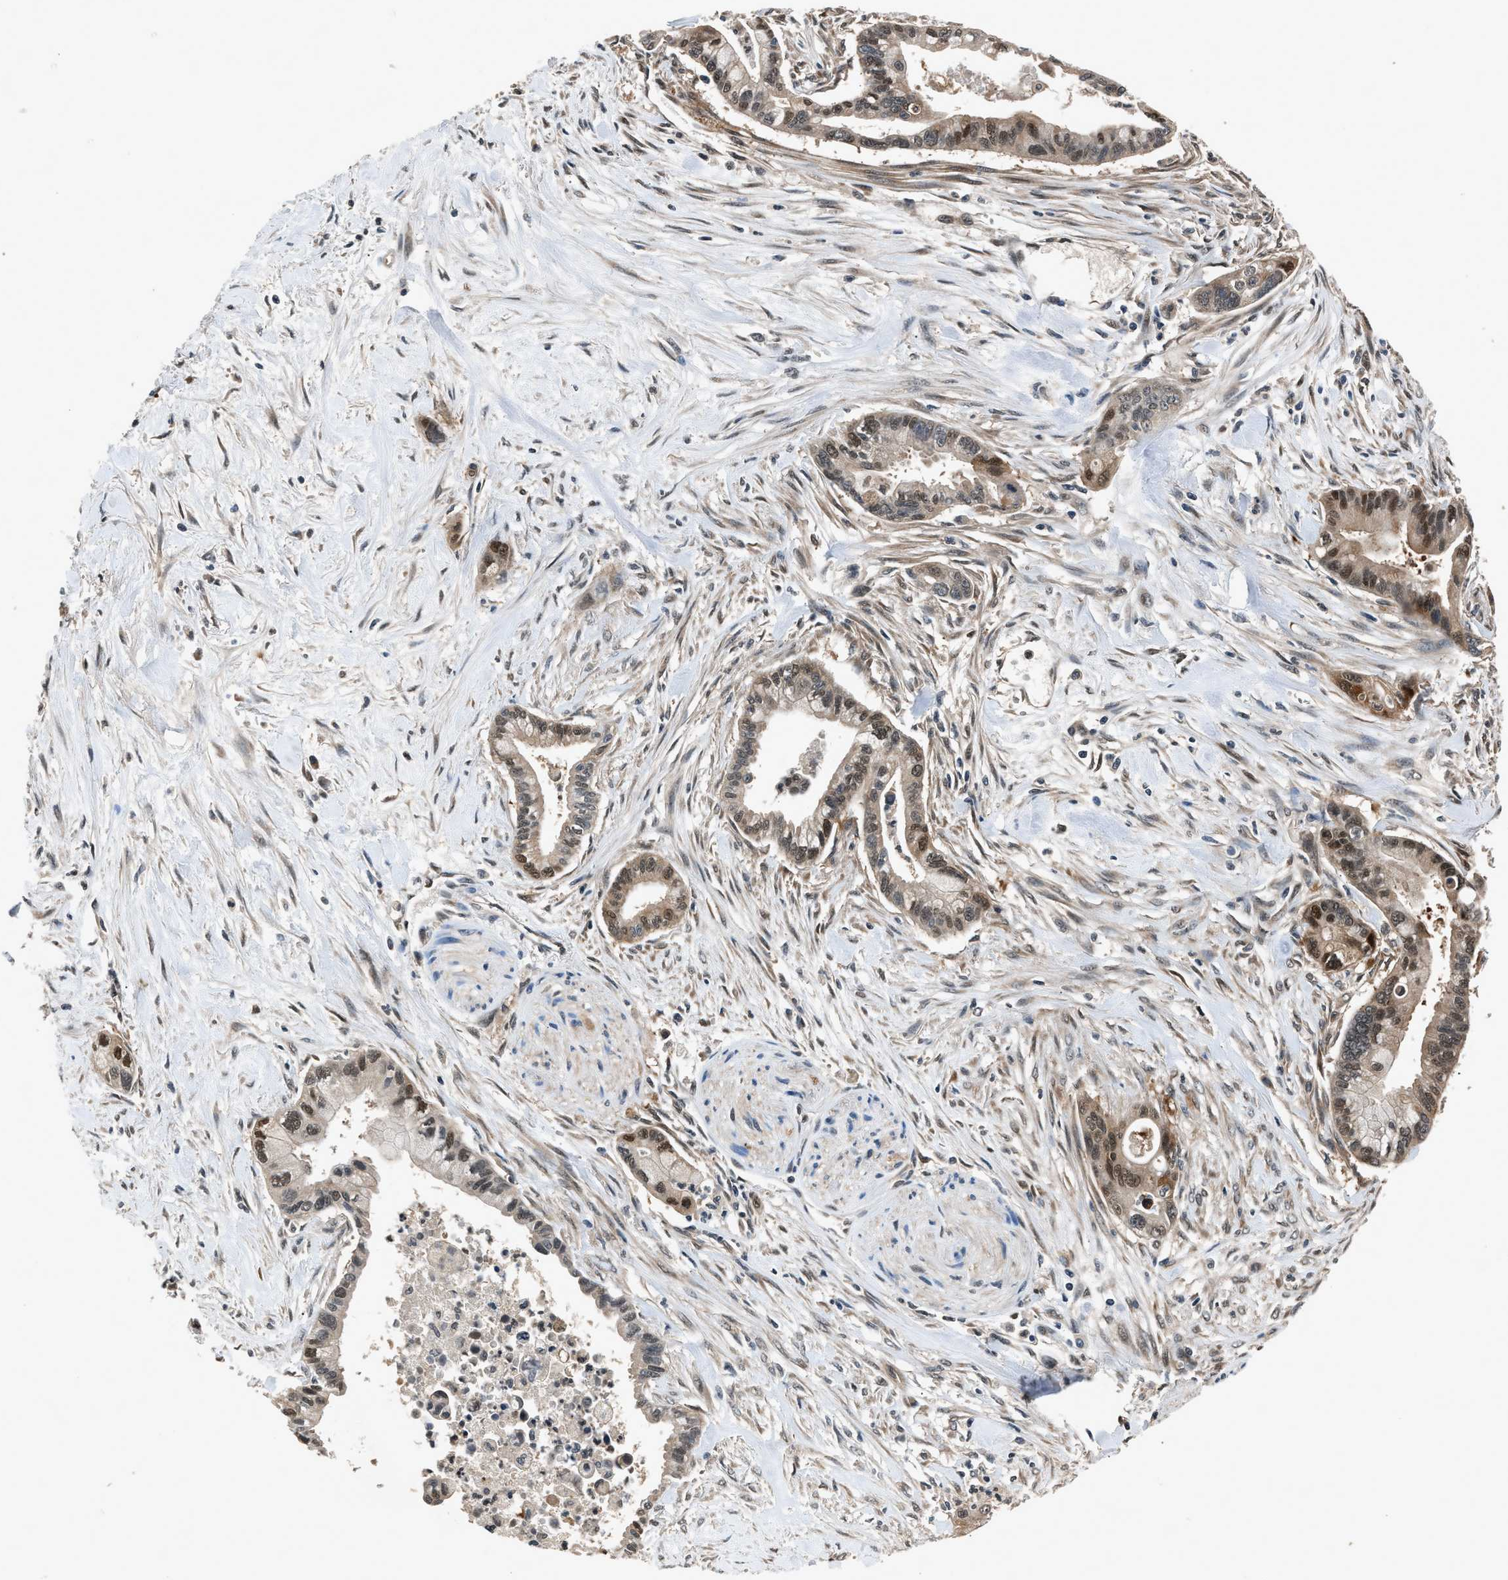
{"staining": {"intensity": "moderate", "quantity": "<25%", "location": "nuclear"}, "tissue": "pancreatic cancer", "cell_type": "Tumor cells", "image_type": "cancer", "snomed": [{"axis": "morphology", "description": "Adenocarcinoma, NOS"}, {"axis": "topography", "description": "Pancreas"}], "caption": "A high-resolution histopathology image shows immunohistochemistry staining of adenocarcinoma (pancreatic), which demonstrates moderate nuclear staining in approximately <25% of tumor cells.", "gene": "TP53I3", "patient": {"sex": "male", "age": 70}}